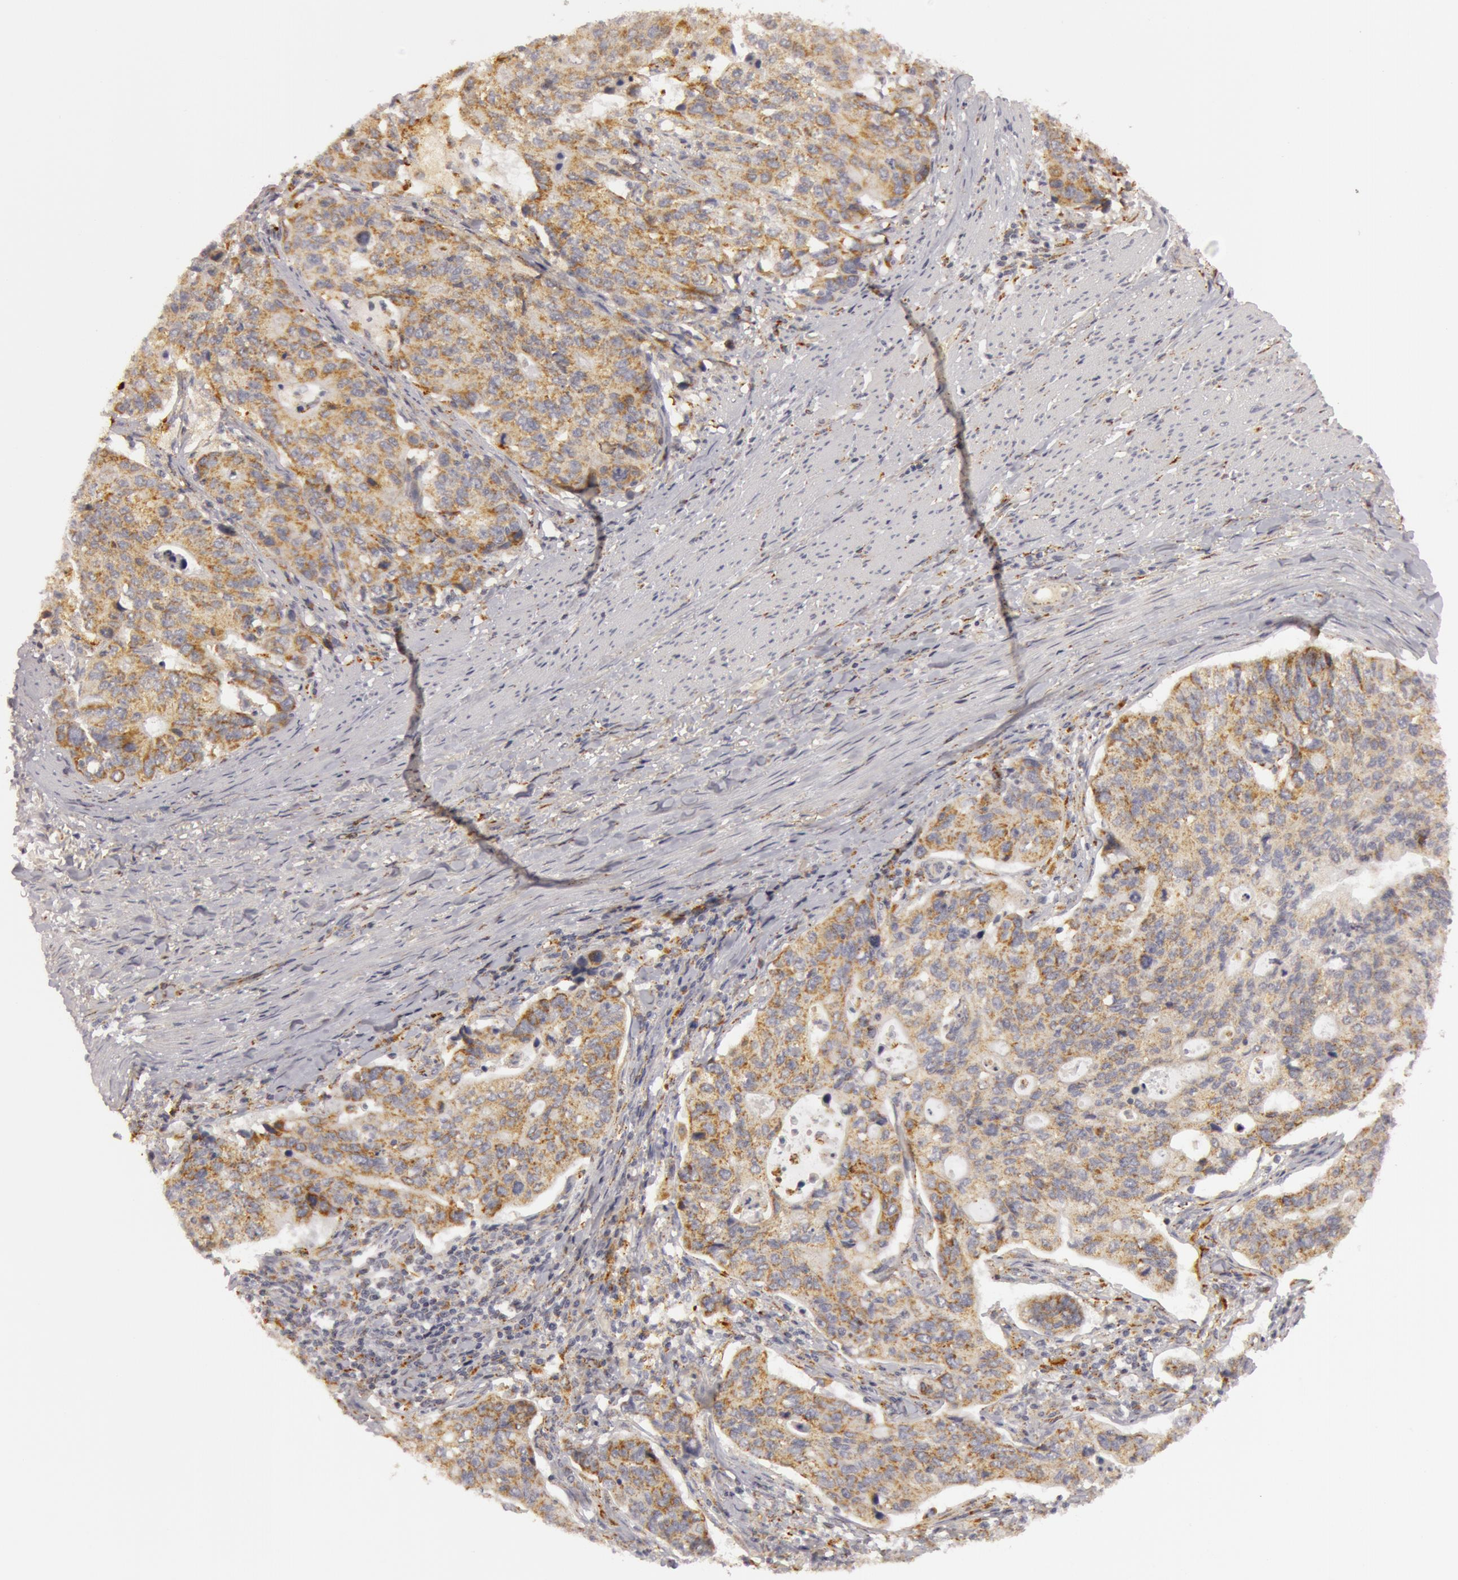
{"staining": {"intensity": "moderate", "quantity": ">75%", "location": "cytoplasmic/membranous"}, "tissue": "stomach cancer", "cell_type": "Tumor cells", "image_type": "cancer", "snomed": [{"axis": "morphology", "description": "Adenocarcinoma, NOS"}, {"axis": "topography", "description": "Esophagus"}, {"axis": "topography", "description": "Stomach"}], "caption": "IHC micrograph of human stomach adenocarcinoma stained for a protein (brown), which demonstrates medium levels of moderate cytoplasmic/membranous expression in approximately >75% of tumor cells.", "gene": "C7", "patient": {"sex": "male", "age": 74}}